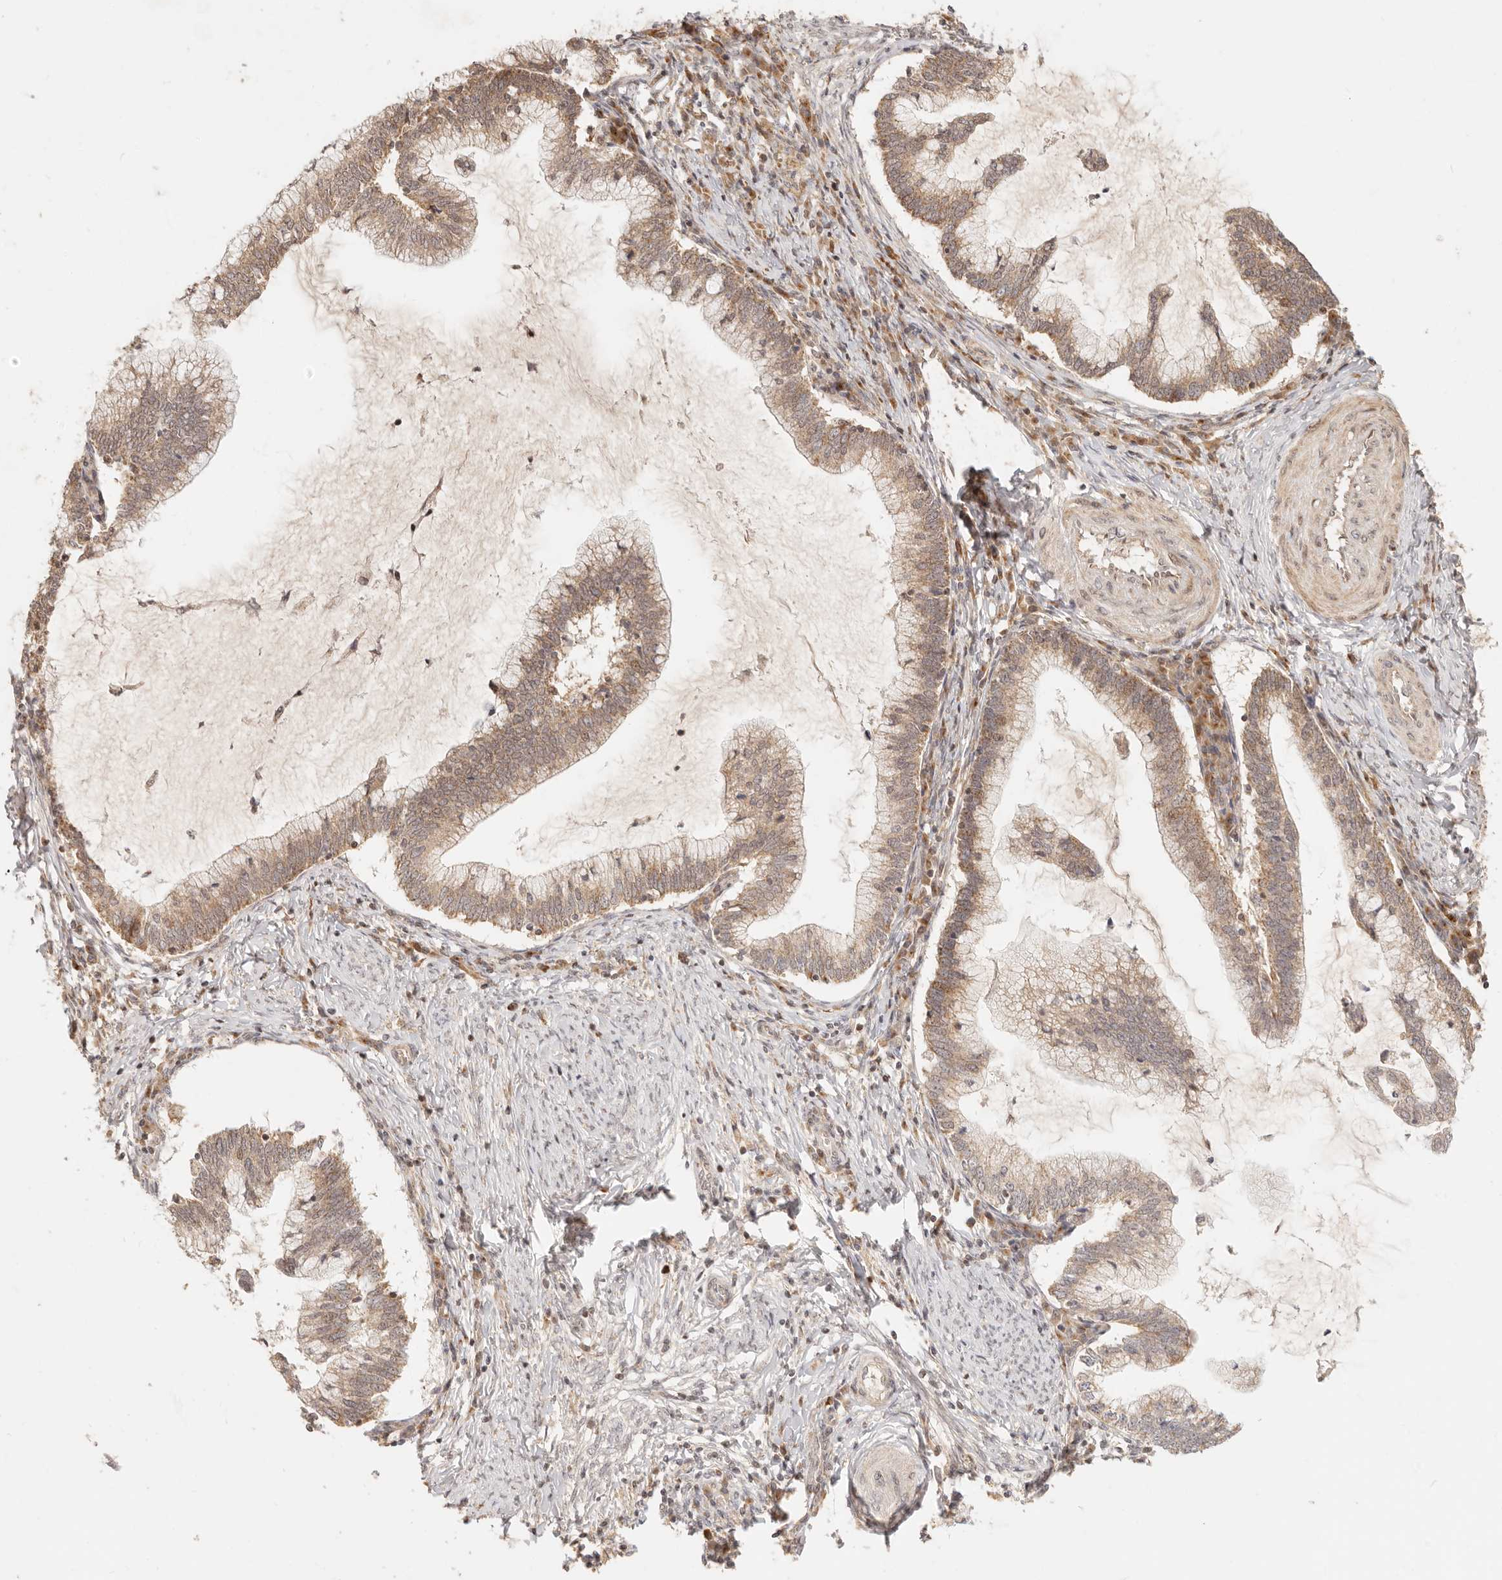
{"staining": {"intensity": "moderate", "quantity": ">75%", "location": "cytoplasmic/membranous"}, "tissue": "cervical cancer", "cell_type": "Tumor cells", "image_type": "cancer", "snomed": [{"axis": "morphology", "description": "Adenocarcinoma, NOS"}, {"axis": "topography", "description": "Cervix"}], "caption": "Cervical adenocarcinoma stained for a protein displays moderate cytoplasmic/membranous positivity in tumor cells.", "gene": "TIMM17A", "patient": {"sex": "female", "age": 36}}